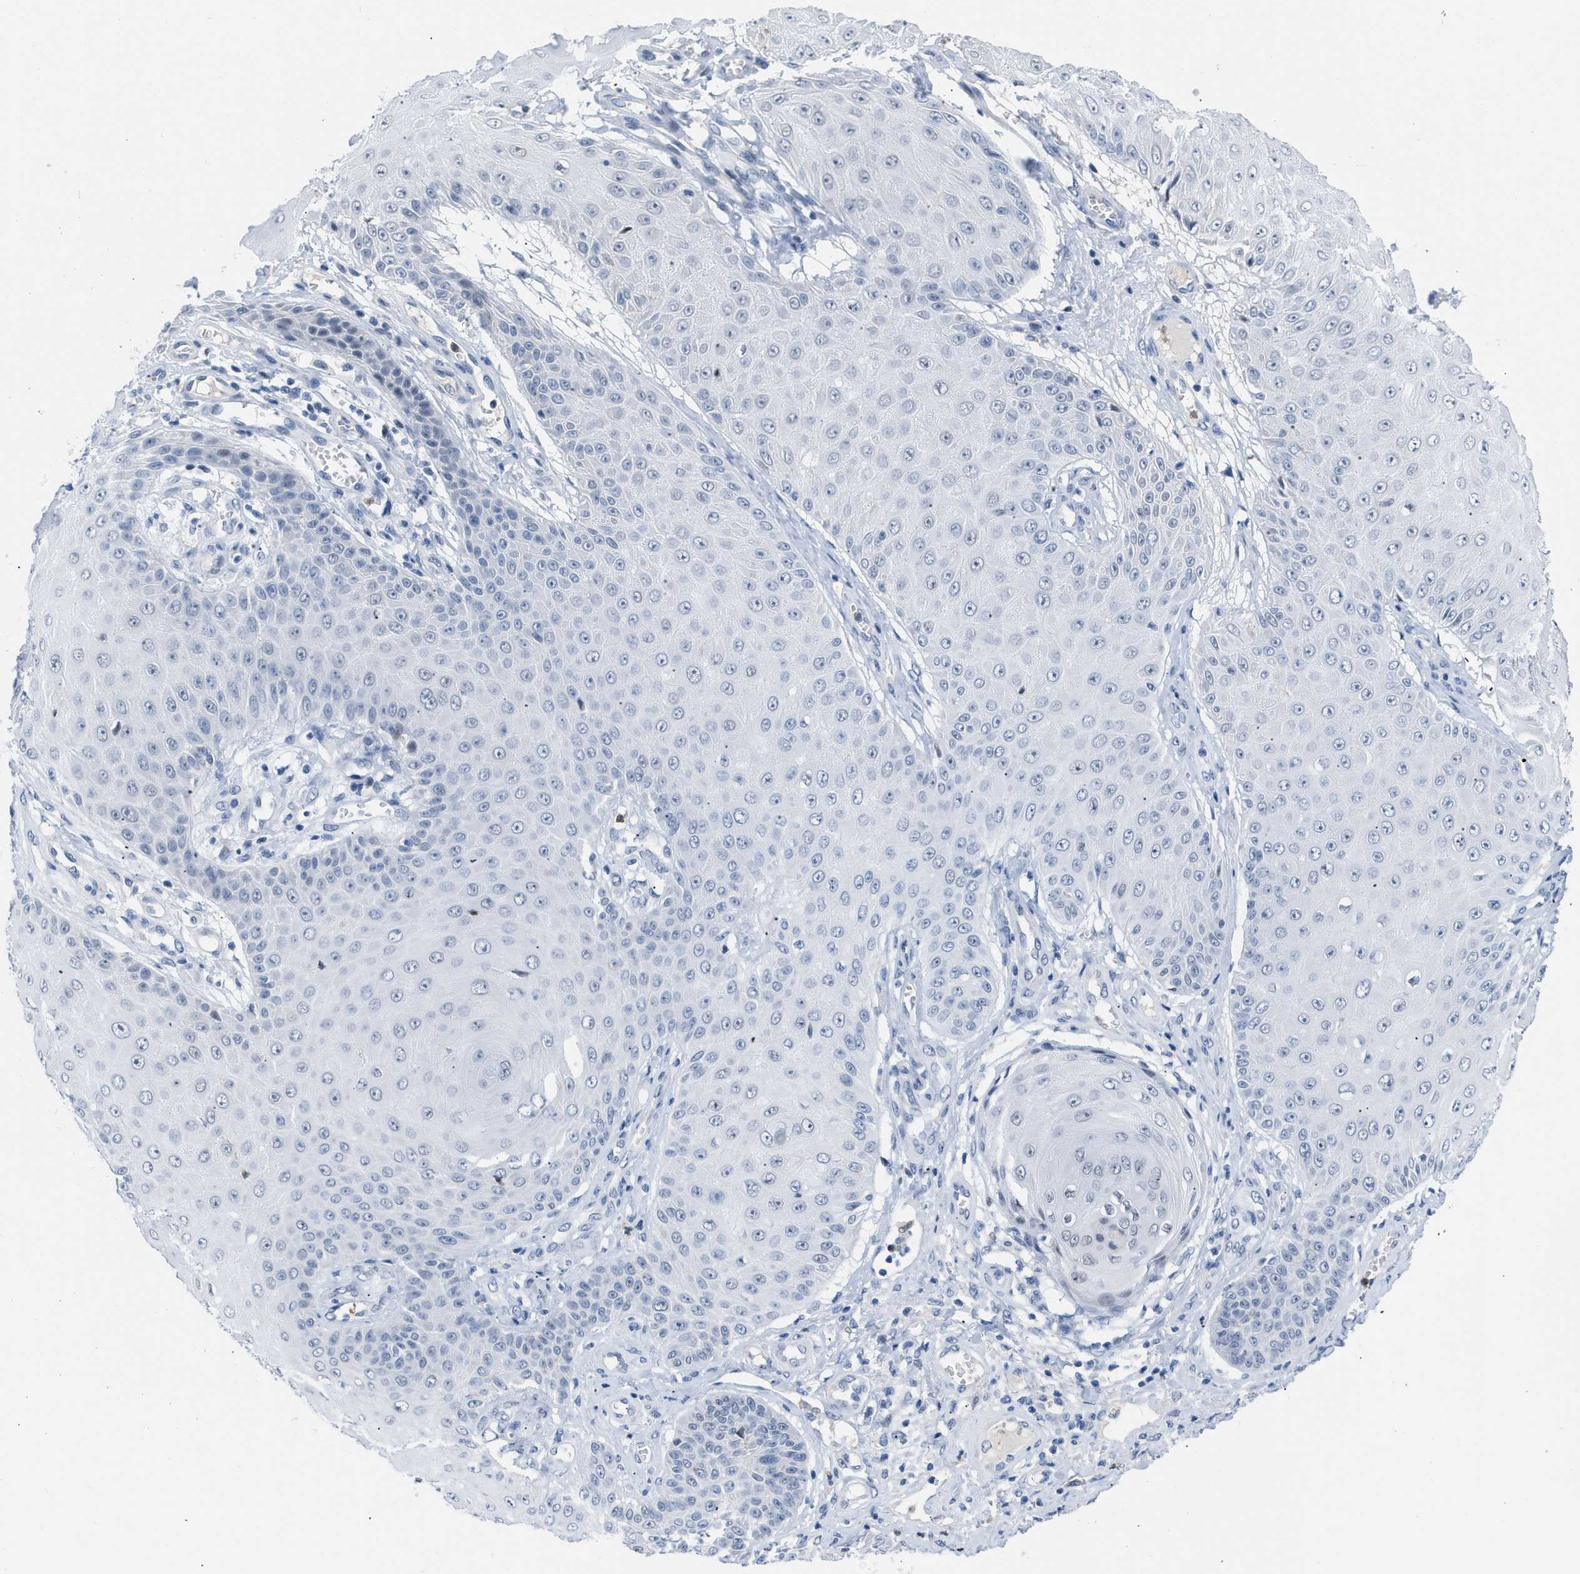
{"staining": {"intensity": "negative", "quantity": "none", "location": "none"}, "tissue": "skin cancer", "cell_type": "Tumor cells", "image_type": "cancer", "snomed": [{"axis": "morphology", "description": "Squamous cell carcinoma, NOS"}, {"axis": "topography", "description": "Skin"}], "caption": "Human squamous cell carcinoma (skin) stained for a protein using immunohistochemistry (IHC) shows no staining in tumor cells.", "gene": "BOLL", "patient": {"sex": "male", "age": 74}}